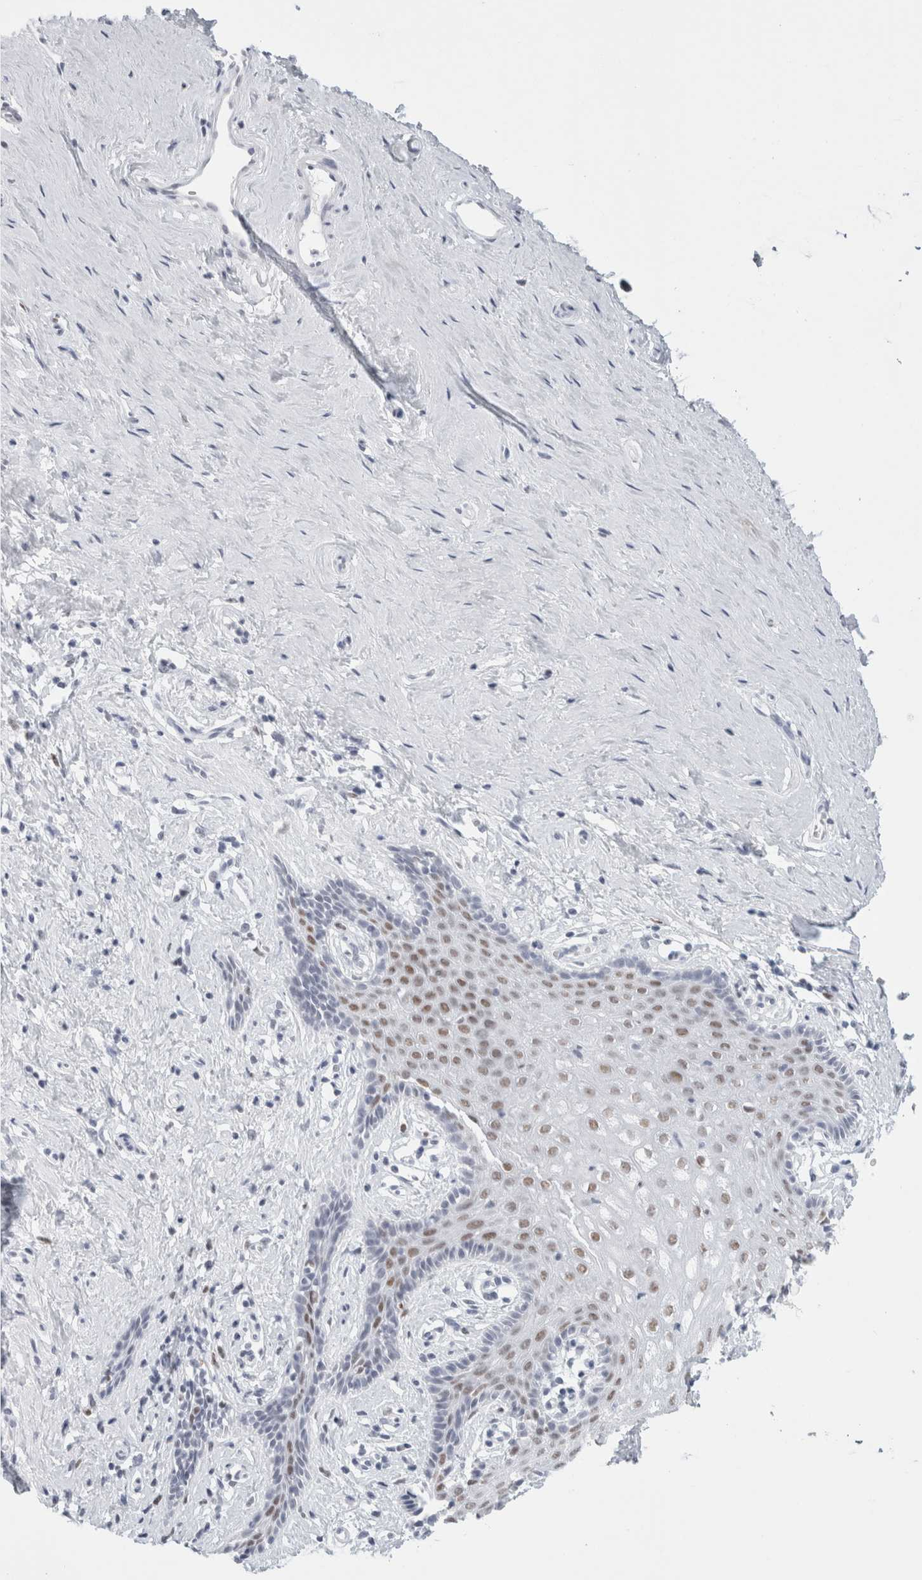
{"staining": {"intensity": "strong", "quantity": "25%-75%", "location": "nuclear"}, "tissue": "vagina", "cell_type": "Squamous epithelial cells", "image_type": "normal", "snomed": [{"axis": "morphology", "description": "Normal tissue, NOS"}, {"axis": "topography", "description": "Vagina"}], "caption": "Human vagina stained for a protein (brown) demonstrates strong nuclear positive staining in about 25%-75% of squamous epithelial cells.", "gene": "SMARCC1", "patient": {"sex": "female", "age": 32}}